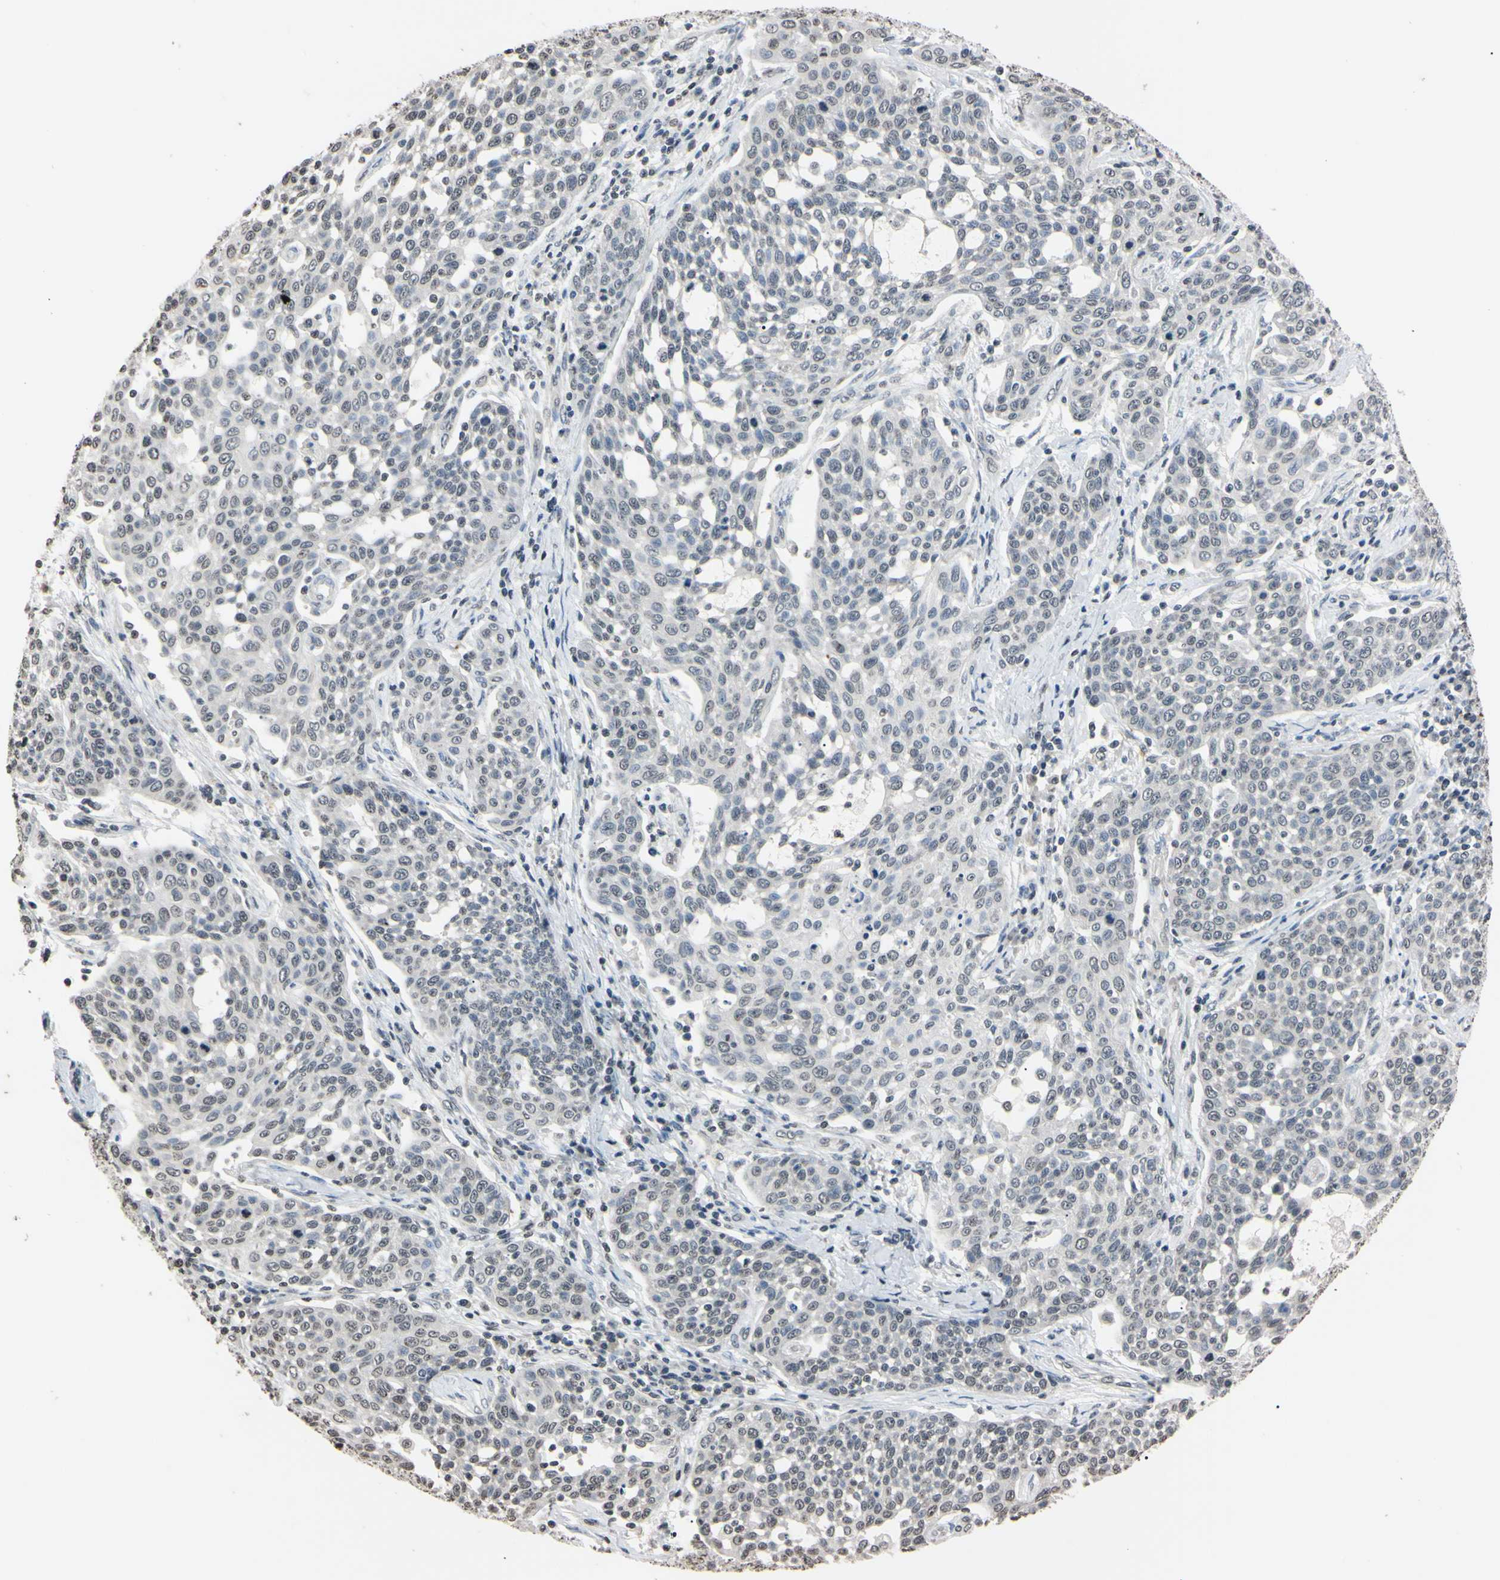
{"staining": {"intensity": "weak", "quantity": "<25%", "location": "nuclear"}, "tissue": "cervical cancer", "cell_type": "Tumor cells", "image_type": "cancer", "snomed": [{"axis": "morphology", "description": "Squamous cell carcinoma, NOS"}, {"axis": "topography", "description": "Cervix"}], "caption": "Immunohistochemistry micrograph of human cervical cancer stained for a protein (brown), which displays no positivity in tumor cells.", "gene": "CDC45", "patient": {"sex": "female", "age": 34}}